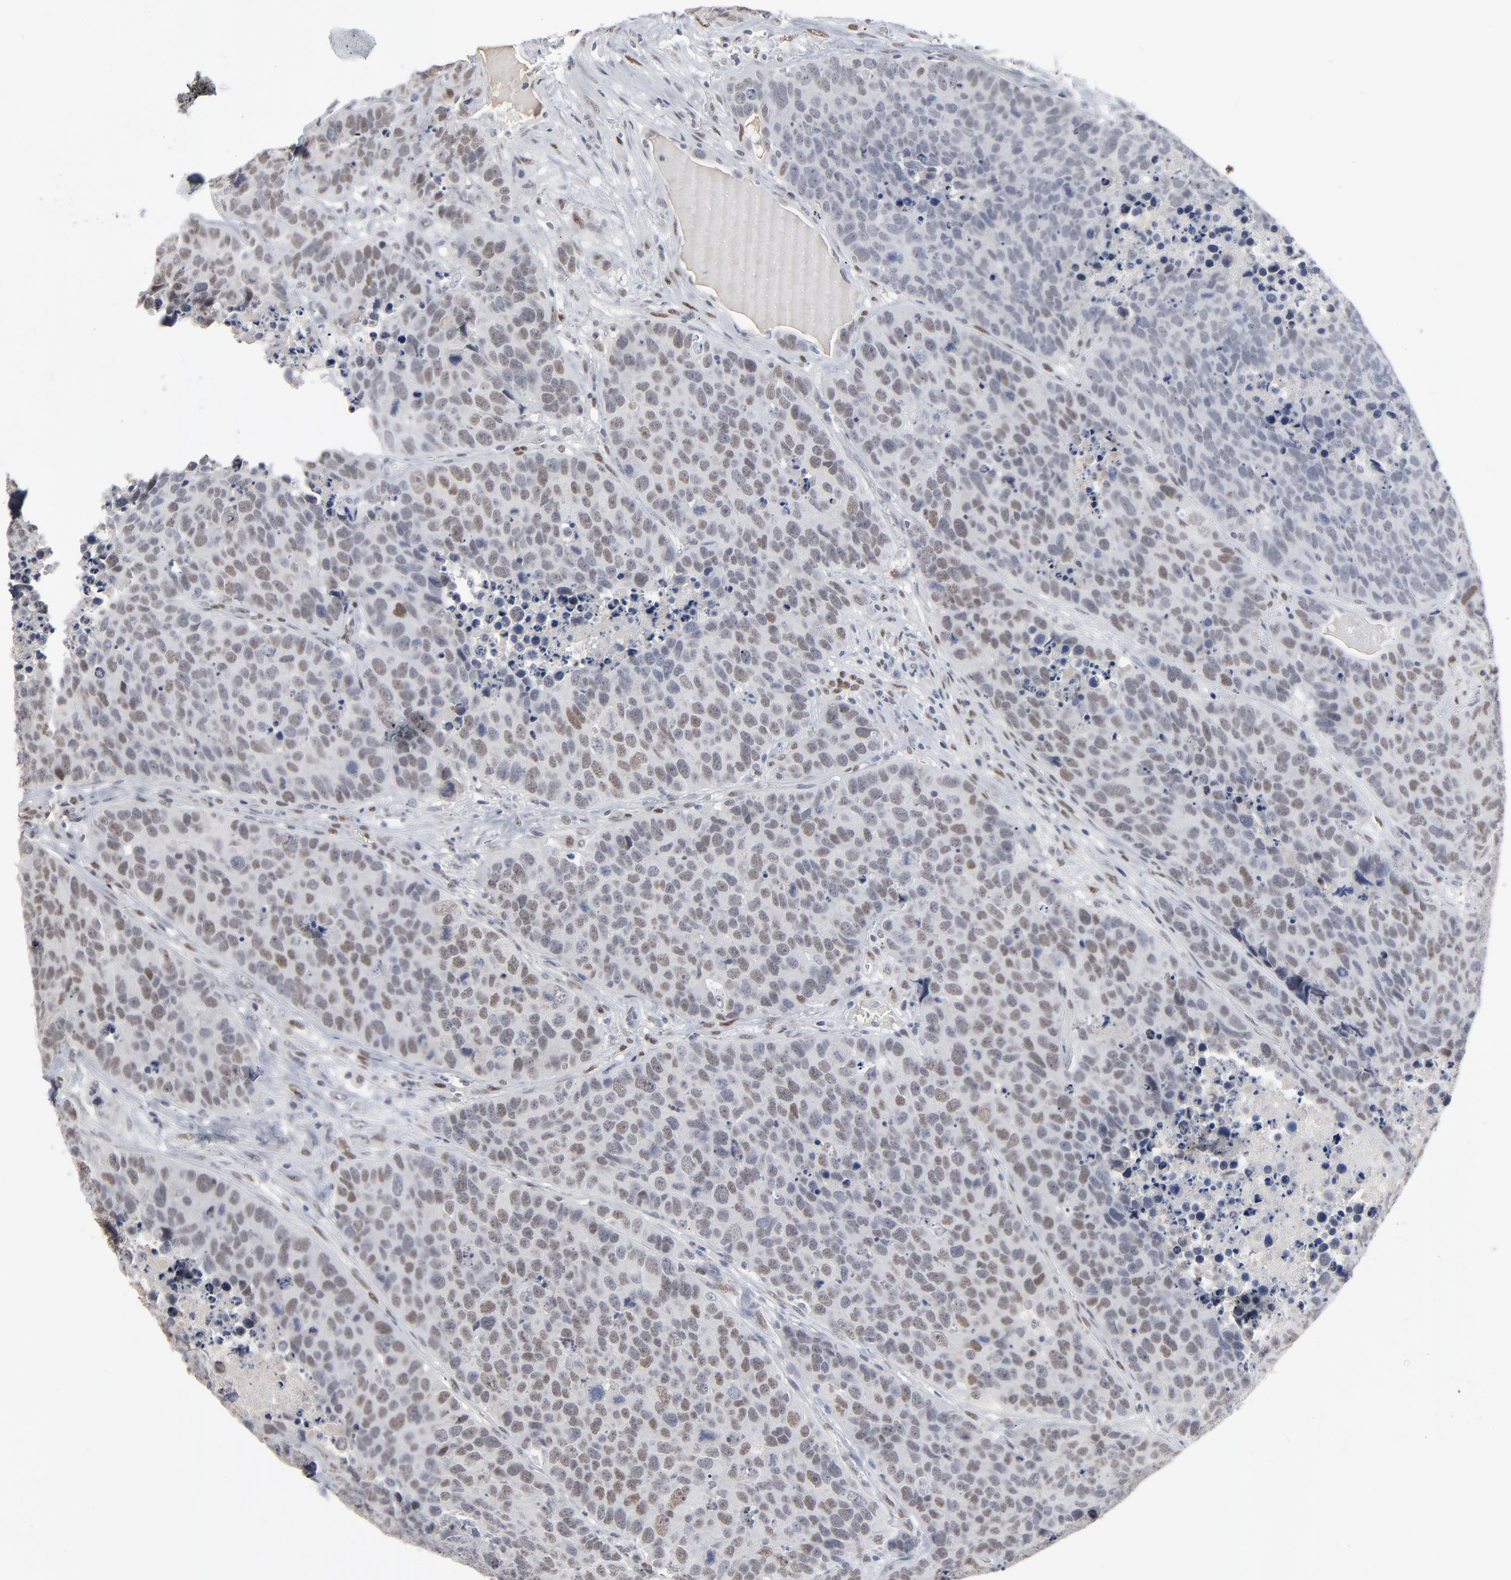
{"staining": {"intensity": "weak", "quantity": "<25%", "location": "nuclear"}, "tissue": "carcinoid", "cell_type": "Tumor cells", "image_type": "cancer", "snomed": [{"axis": "morphology", "description": "Carcinoid, malignant, NOS"}, {"axis": "topography", "description": "Lung"}], "caption": "Immunohistochemistry of human malignant carcinoid reveals no positivity in tumor cells. The staining was performed using DAB (3,3'-diaminobenzidine) to visualize the protein expression in brown, while the nuclei were stained in blue with hematoxylin (Magnification: 20x).", "gene": "ATF7", "patient": {"sex": "male", "age": 60}}